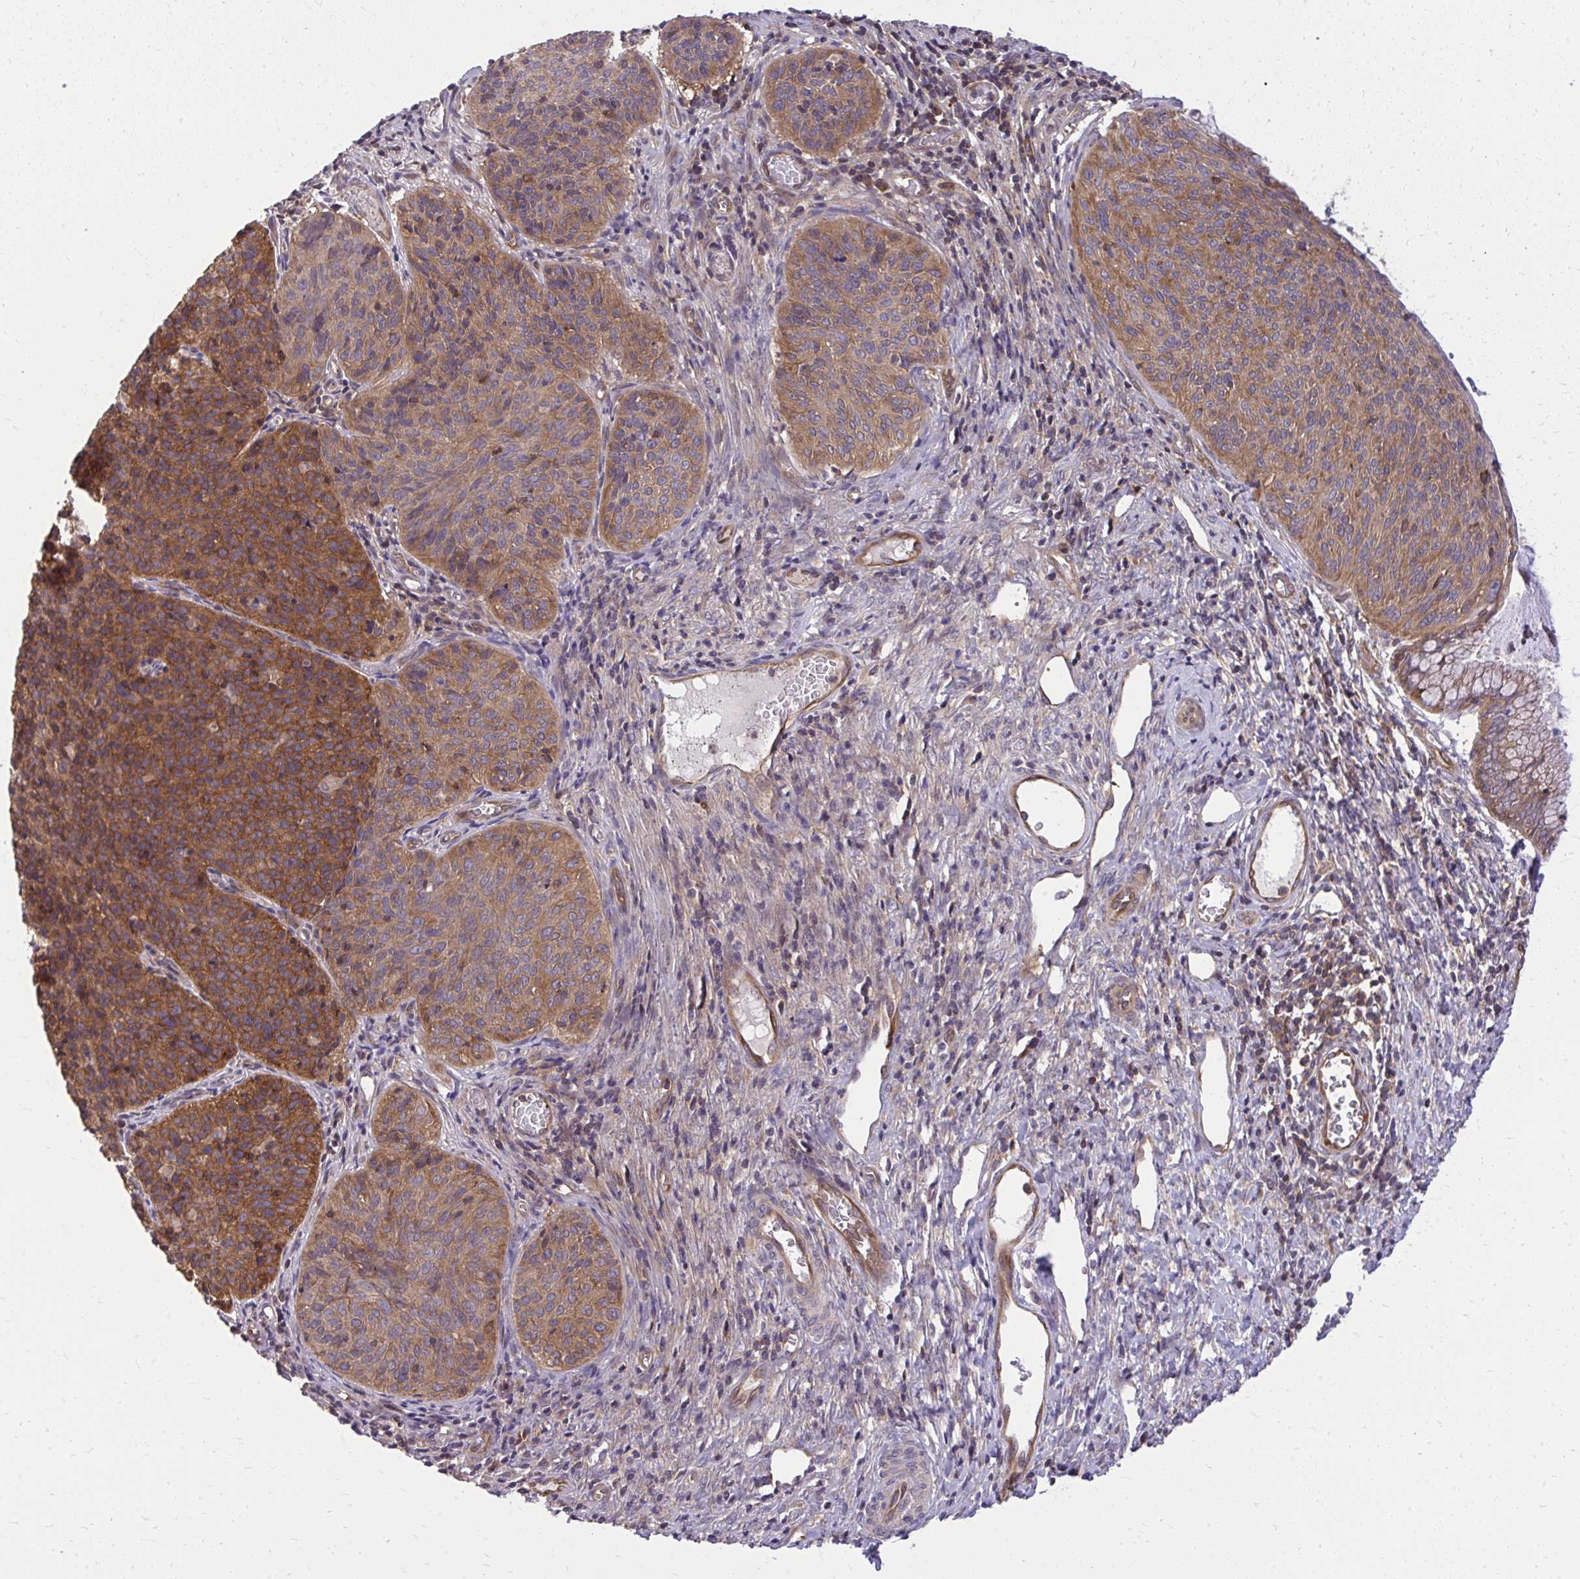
{"staining": {"intensity": "strong", "quantity": "25%-75%", "location": "cytoplasmic/membranous"}, "tissue": "cervical cancer", "cell_type": "Tumor cells", "image_type": "cancer", "snomed": [{"axis": "morphology", "description": "Squamous cell carcinoma, NOS"}, {"axis": "topography", "description": "Cervix"}], "caption": "High-magnification brightfield microscopy of squamous cell carcinoma (cervical) stained with DAB (brown) and counterstained with hematoxylin (blue). tumor cells exhibit strong cytoplasmic/membranous expression is seen in approximately25%-75% of cells. The staining was performed using DAB (3,3'-diaminobenzidine) to visualize the protein expression in brown, while the nuclei were stained in blue with hematoxylin (Magnification: 20x).", "gene": "PPP5C", "patient": {"sex": "female", "age": 49}}